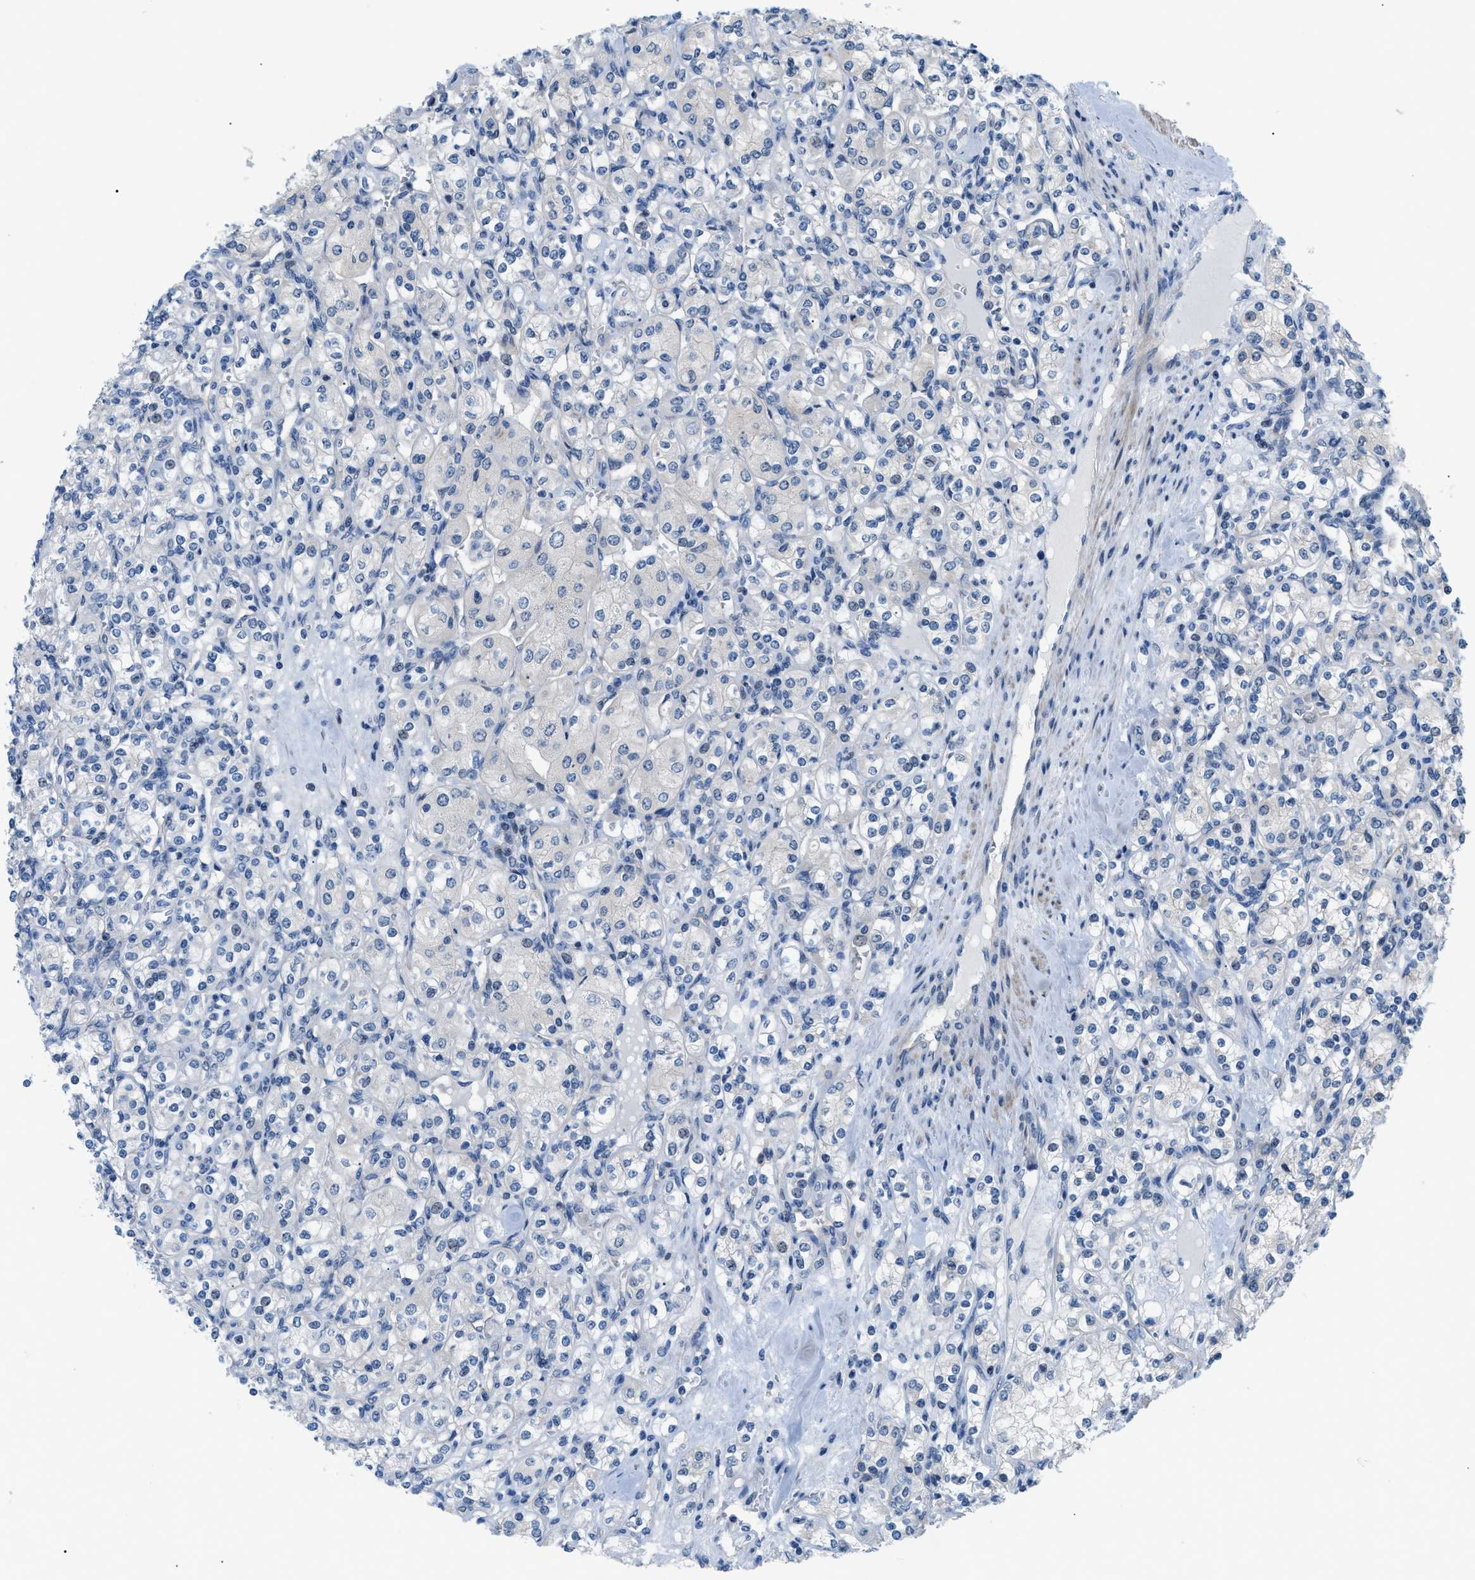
{"staining": {"intensity": "negative", "quantity": "none", "location": "none"}, "tissue": "renal cancer", "cell_type": "Tumor cells", "image_type": "cancer", "snomed": [{"axis": "morphology", "description": "Adenocarcinoma, NOS"}, {"axis": "topography", "description": "Kidney"}], "caption": "Human renal adenocarcinoma stained for a protein using immunohistochemistry displays no expression in tumor cells.", "gene": "FDCSP", "patient": {"sex": "male", "age": 77}}